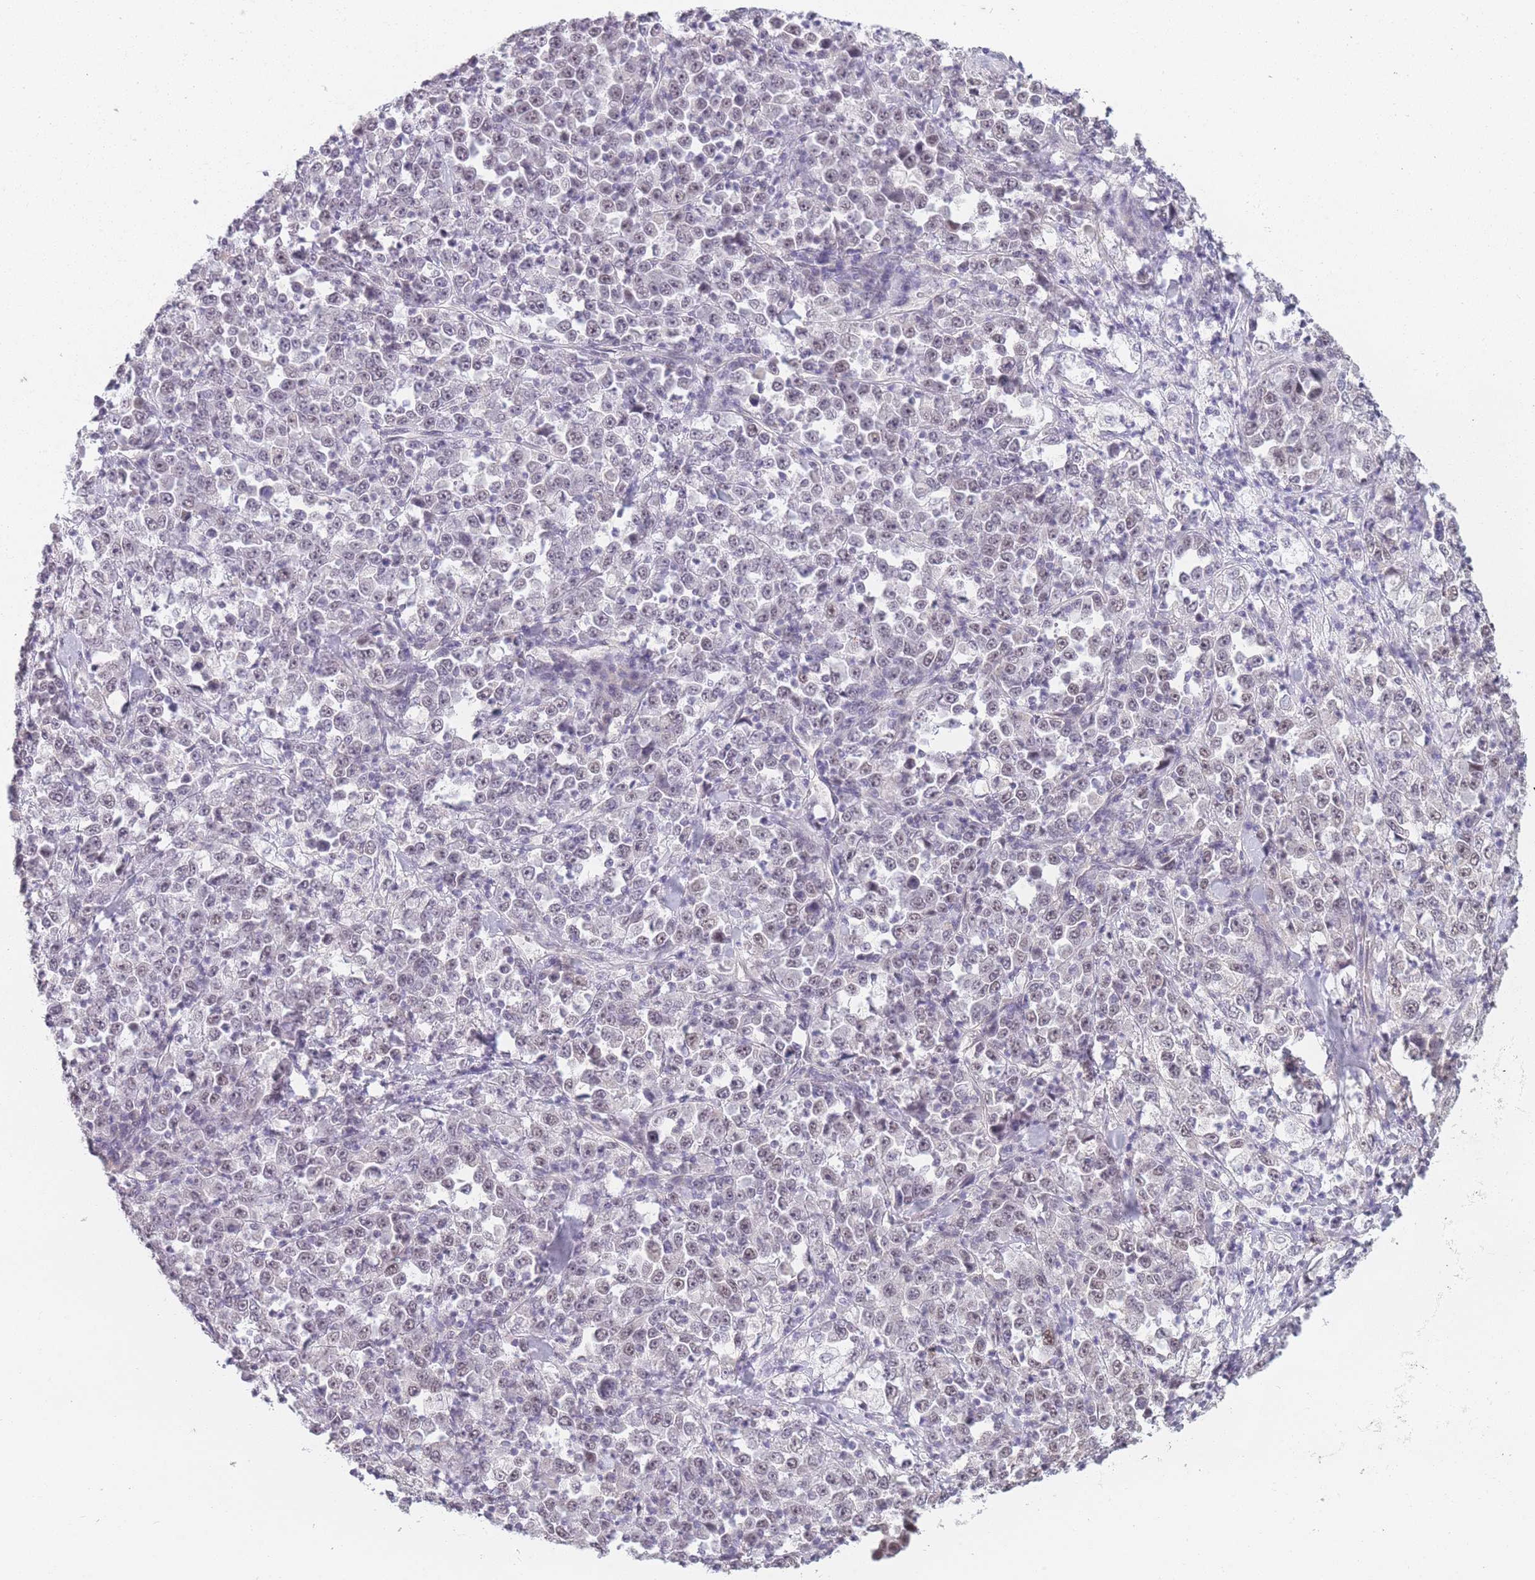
{"staining": {"intensity": "weak", "quantity": "<25%", "location": "nuclear"}, "tissue": "stomach cancer", "cell_type": "Tumor cells", "image_type": "cancer", "snomed": [{"axis": "morphology", "description": "Normal tissue, NOS"}, {"axis": "morphology", "description": "Adenocarcinoma, NOS"}, {"axis": "topography", "description": "Stomach, upper"}, {"axis": "topography", "description": "Stomach"}], "caption": "A high-resolution micrograph shows IHC staining of stomach cancer (adenocarcinoma), which reveals no significant positivity in tumor cells. The staining is performed using DAB brown chromogen with nuclei counter-stained in using hematoxylin.", "gene": "SIN3B", "patient": {"sex": "male", "age": 59}}